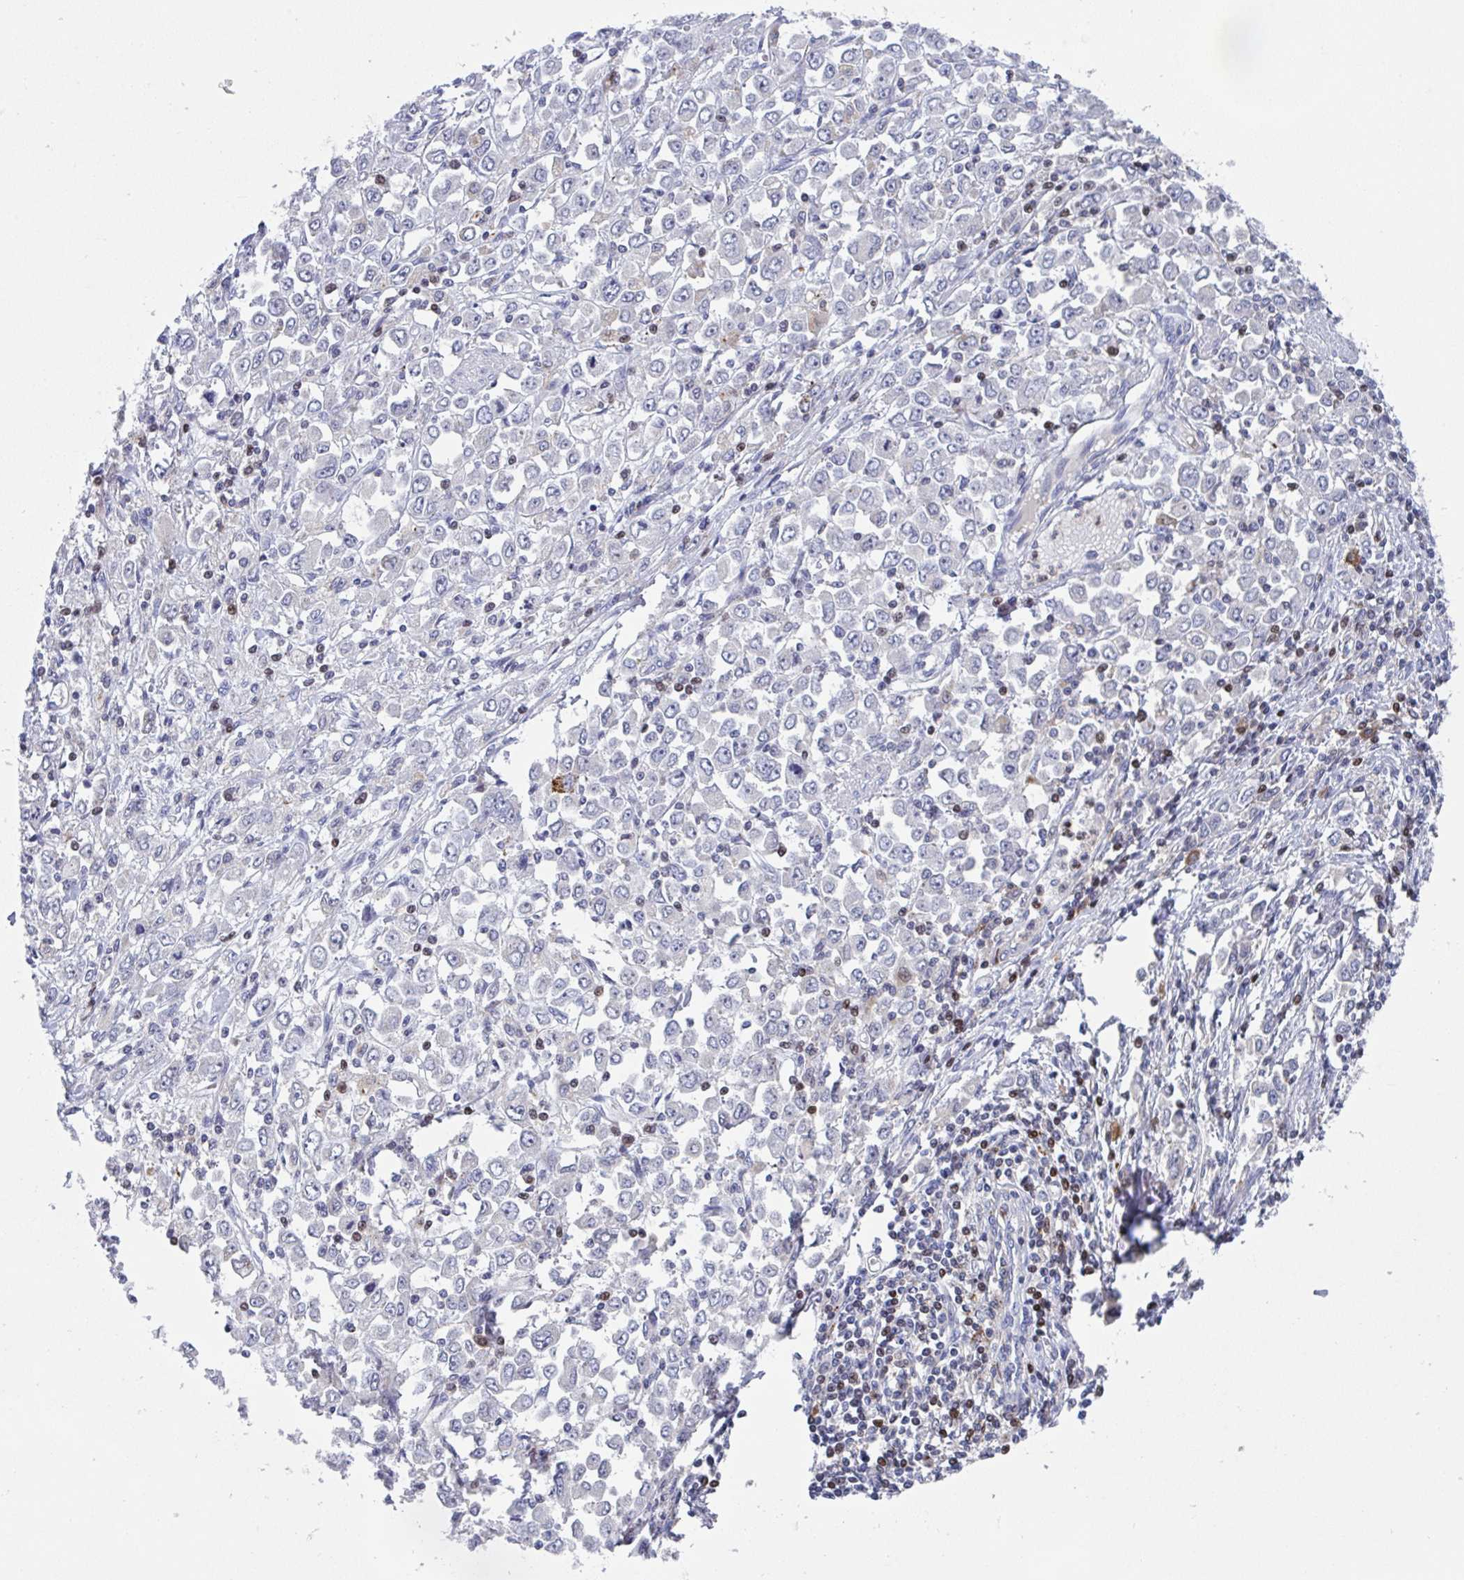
{"staining": {"intensity": "negative", "quantity": "none", "location": "none"}, "tissue": "stomach cancer", "cell_type": "Tumor cells", "image_type": "cancer", "snomed": [{"axis": "morphology", "description": "Adenocarcinoma, NOS"}, {"axis": "topography", "description": "Stomach, upper"}], "caption": "Immunohistochemistry micrograph of neoplastic tissue: human stomach cancer stained with DAB demonstrates no significant protein expression in tumor cells.", "gene": "AOC2", "patient": {"sex": "male", "age": 70}}